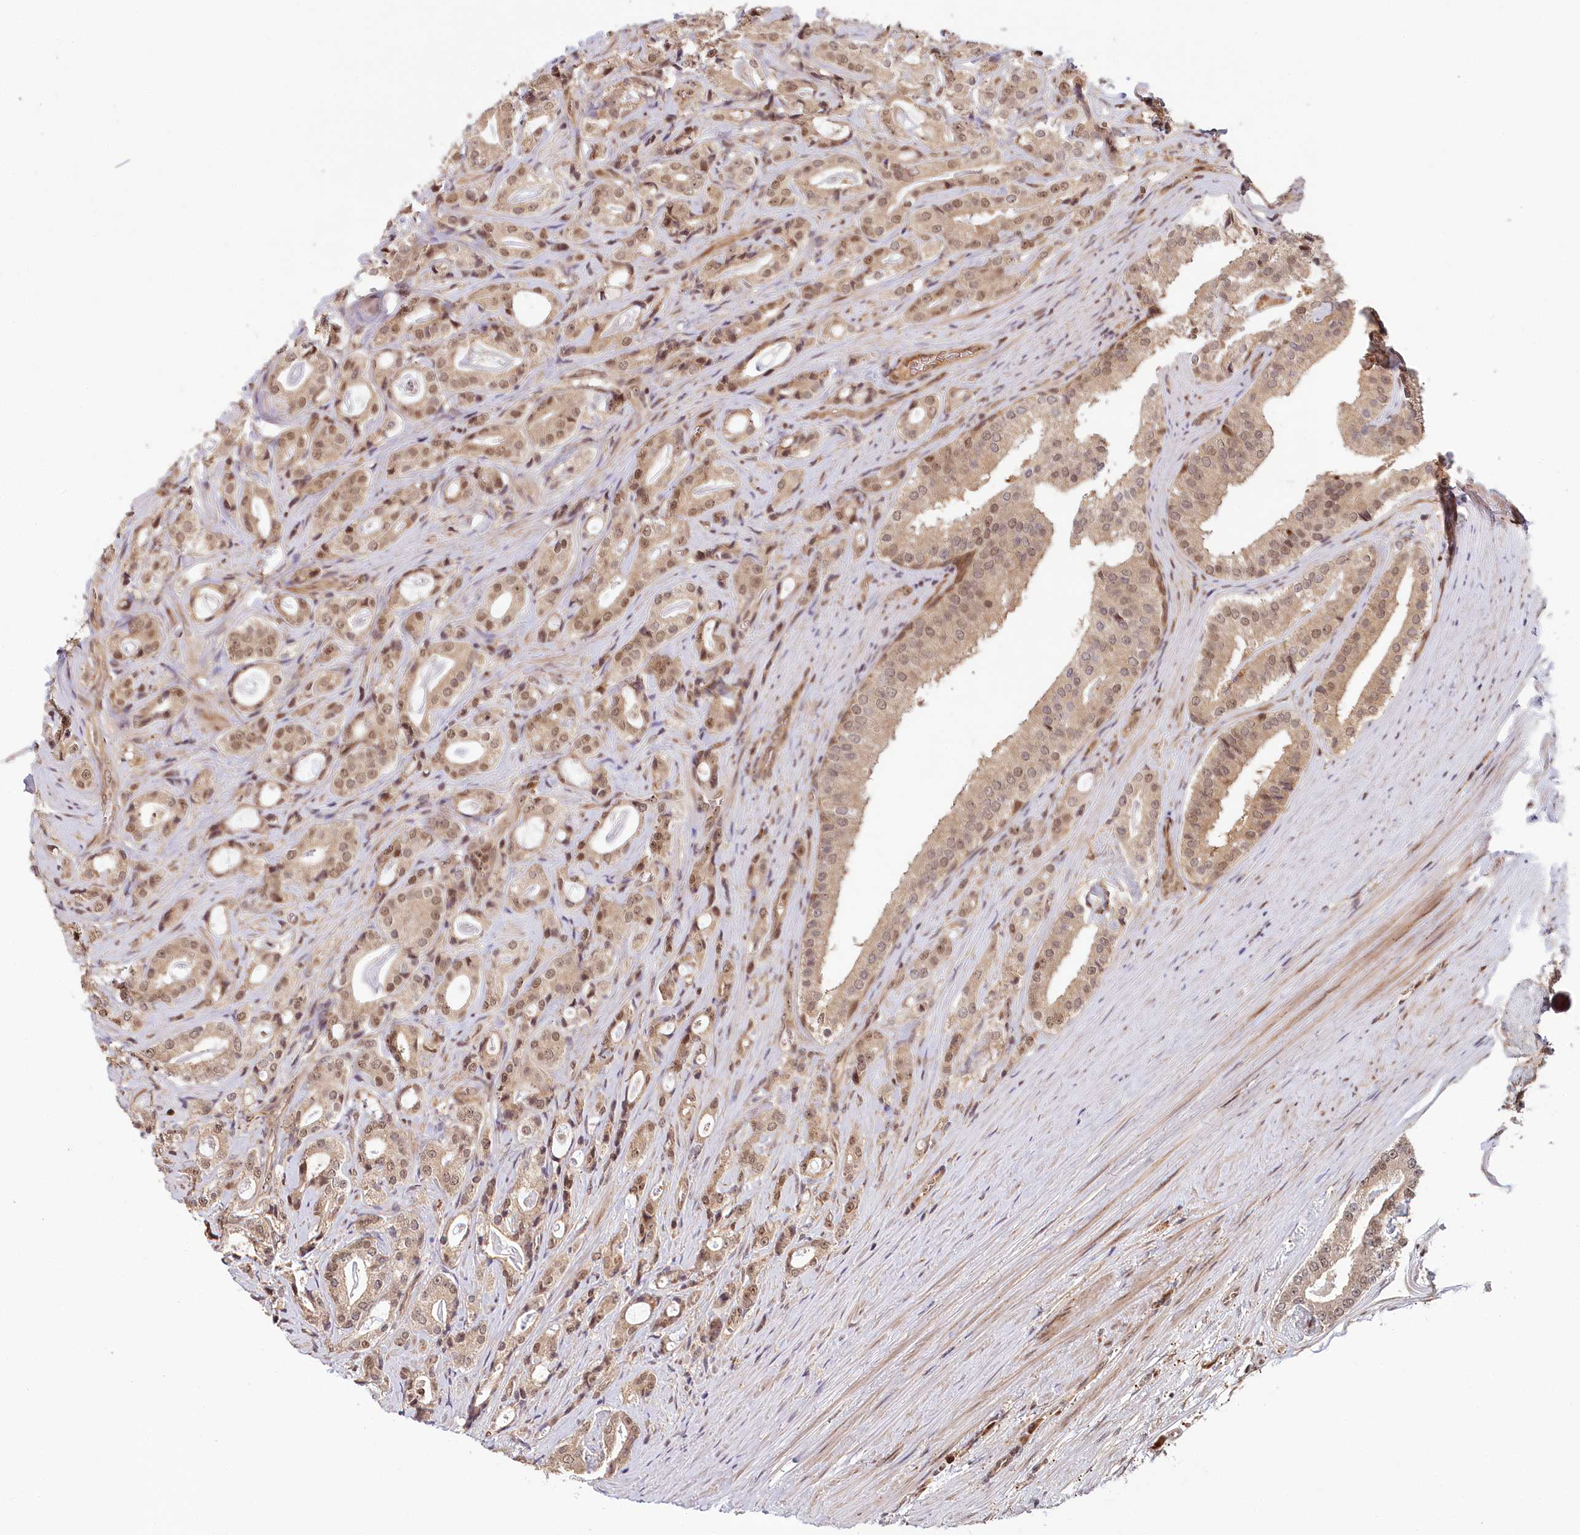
{"staining": {"intensity": "moderate", "quantity": ">75%", "location": "nuclear"}, "tissue": "prostate cancer", "cell_type": "Tumor cells", "image_type": "cancer", "snomed": [{"axis": "morphology", "description": "Adenocarcinoma, High grade"}, {"axis": "topography", "description": "Prostate"}], "caption": "Protein expression by immunohistochemistry (IHC) exhibits moderate nuclear positivity in approximately >75% of tumor cells in prostate adenocarcinoma (high-grade).", "gene": "WAPL", "patient": {"sex": "male", "age": 63}}